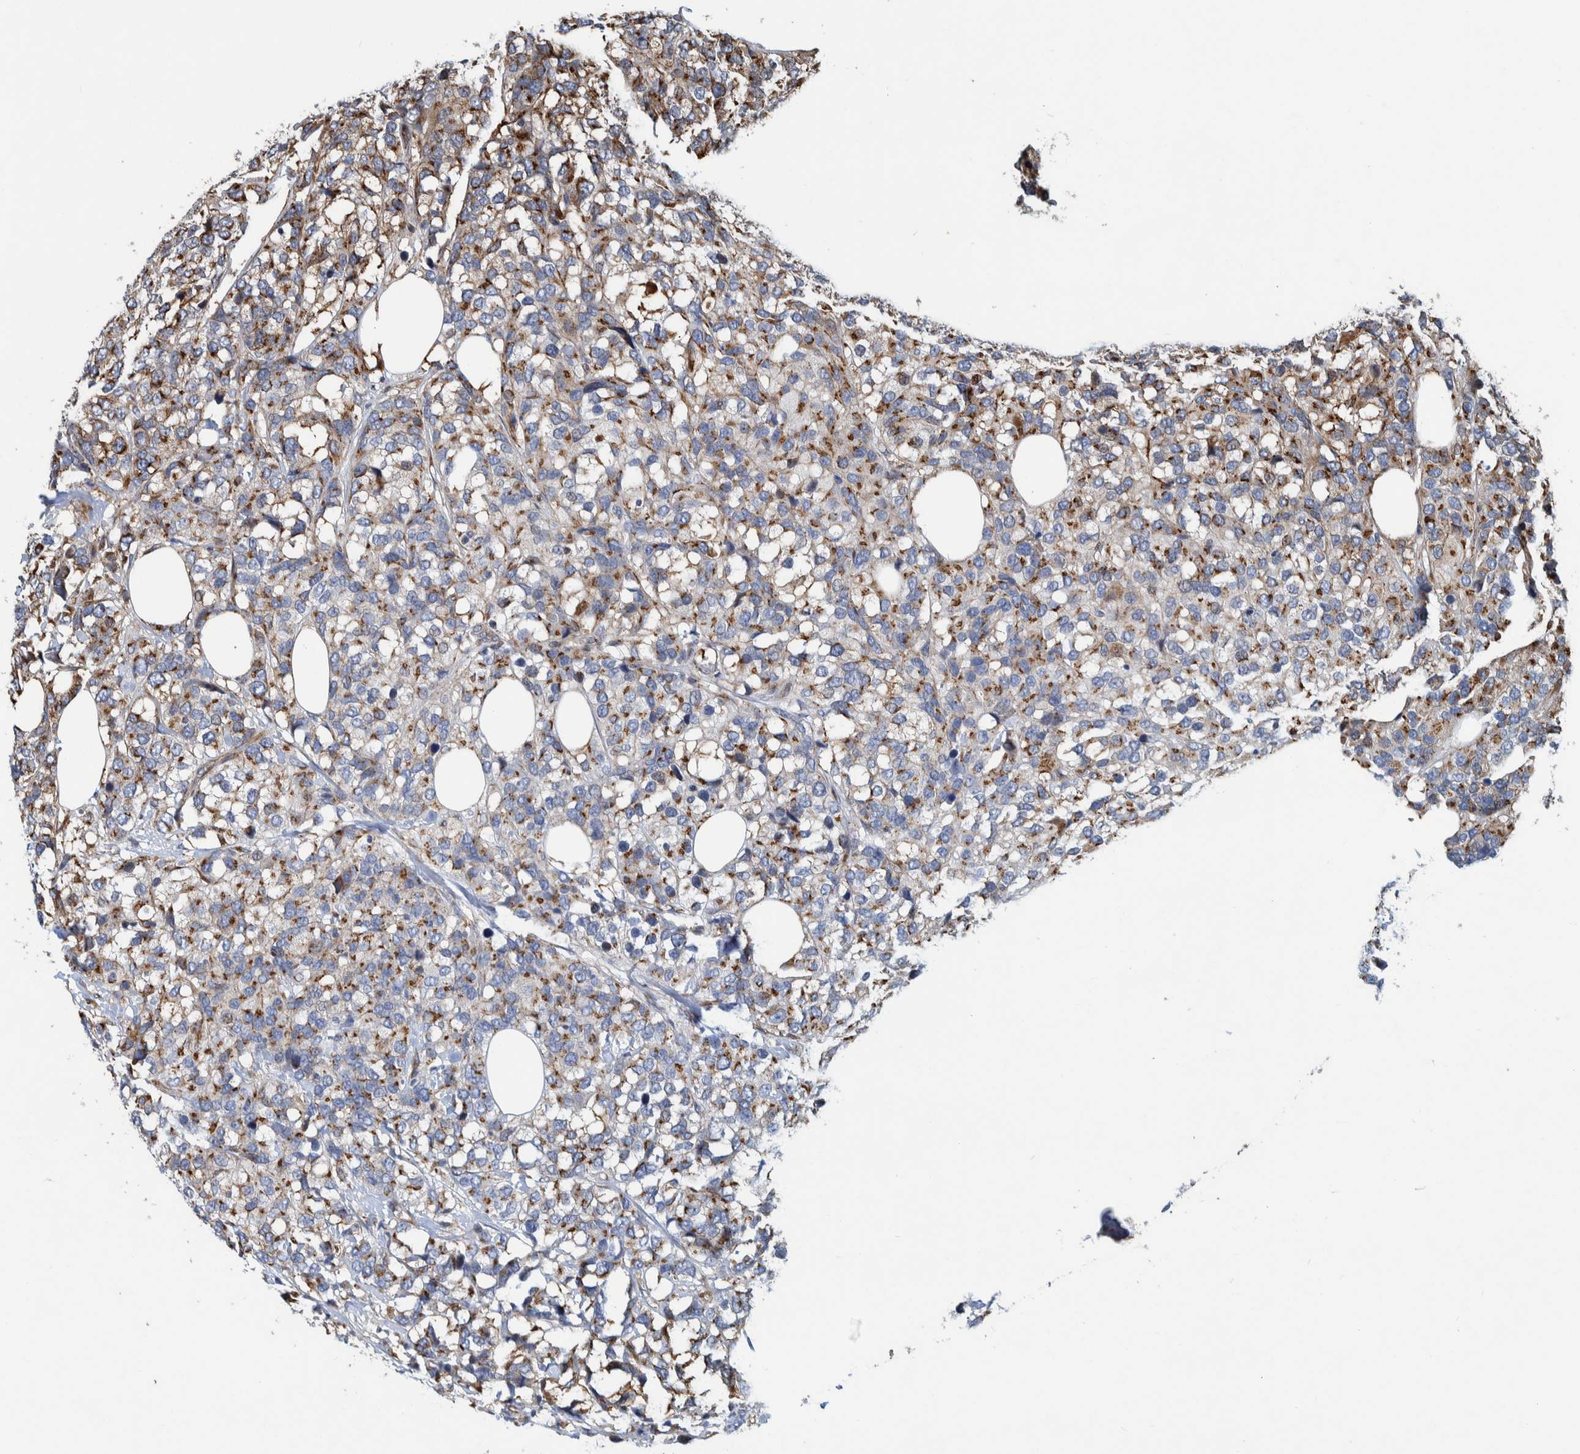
{"staining": {"intensity": "moderate", "quantity": ">75%", "location": "cytoplasmic/membranous"}, "tissue": "breast cancer", "cell_type": "Tumor cells", "image_type": "cancer", "snomed": [{"axis": "morphology", "description": "Lobular carcinoma"}, {"axis": "topography", "description": "Breast"}], "caption": "There is medium levels of moderate cytoplasmic/membranous staining in tumor cells of breast lobular carcinoma, as demonstrated by immunohistochemical staining (brown color).", "gene": "CCDC57", "patient": {"sex": "female", "age": 59}}